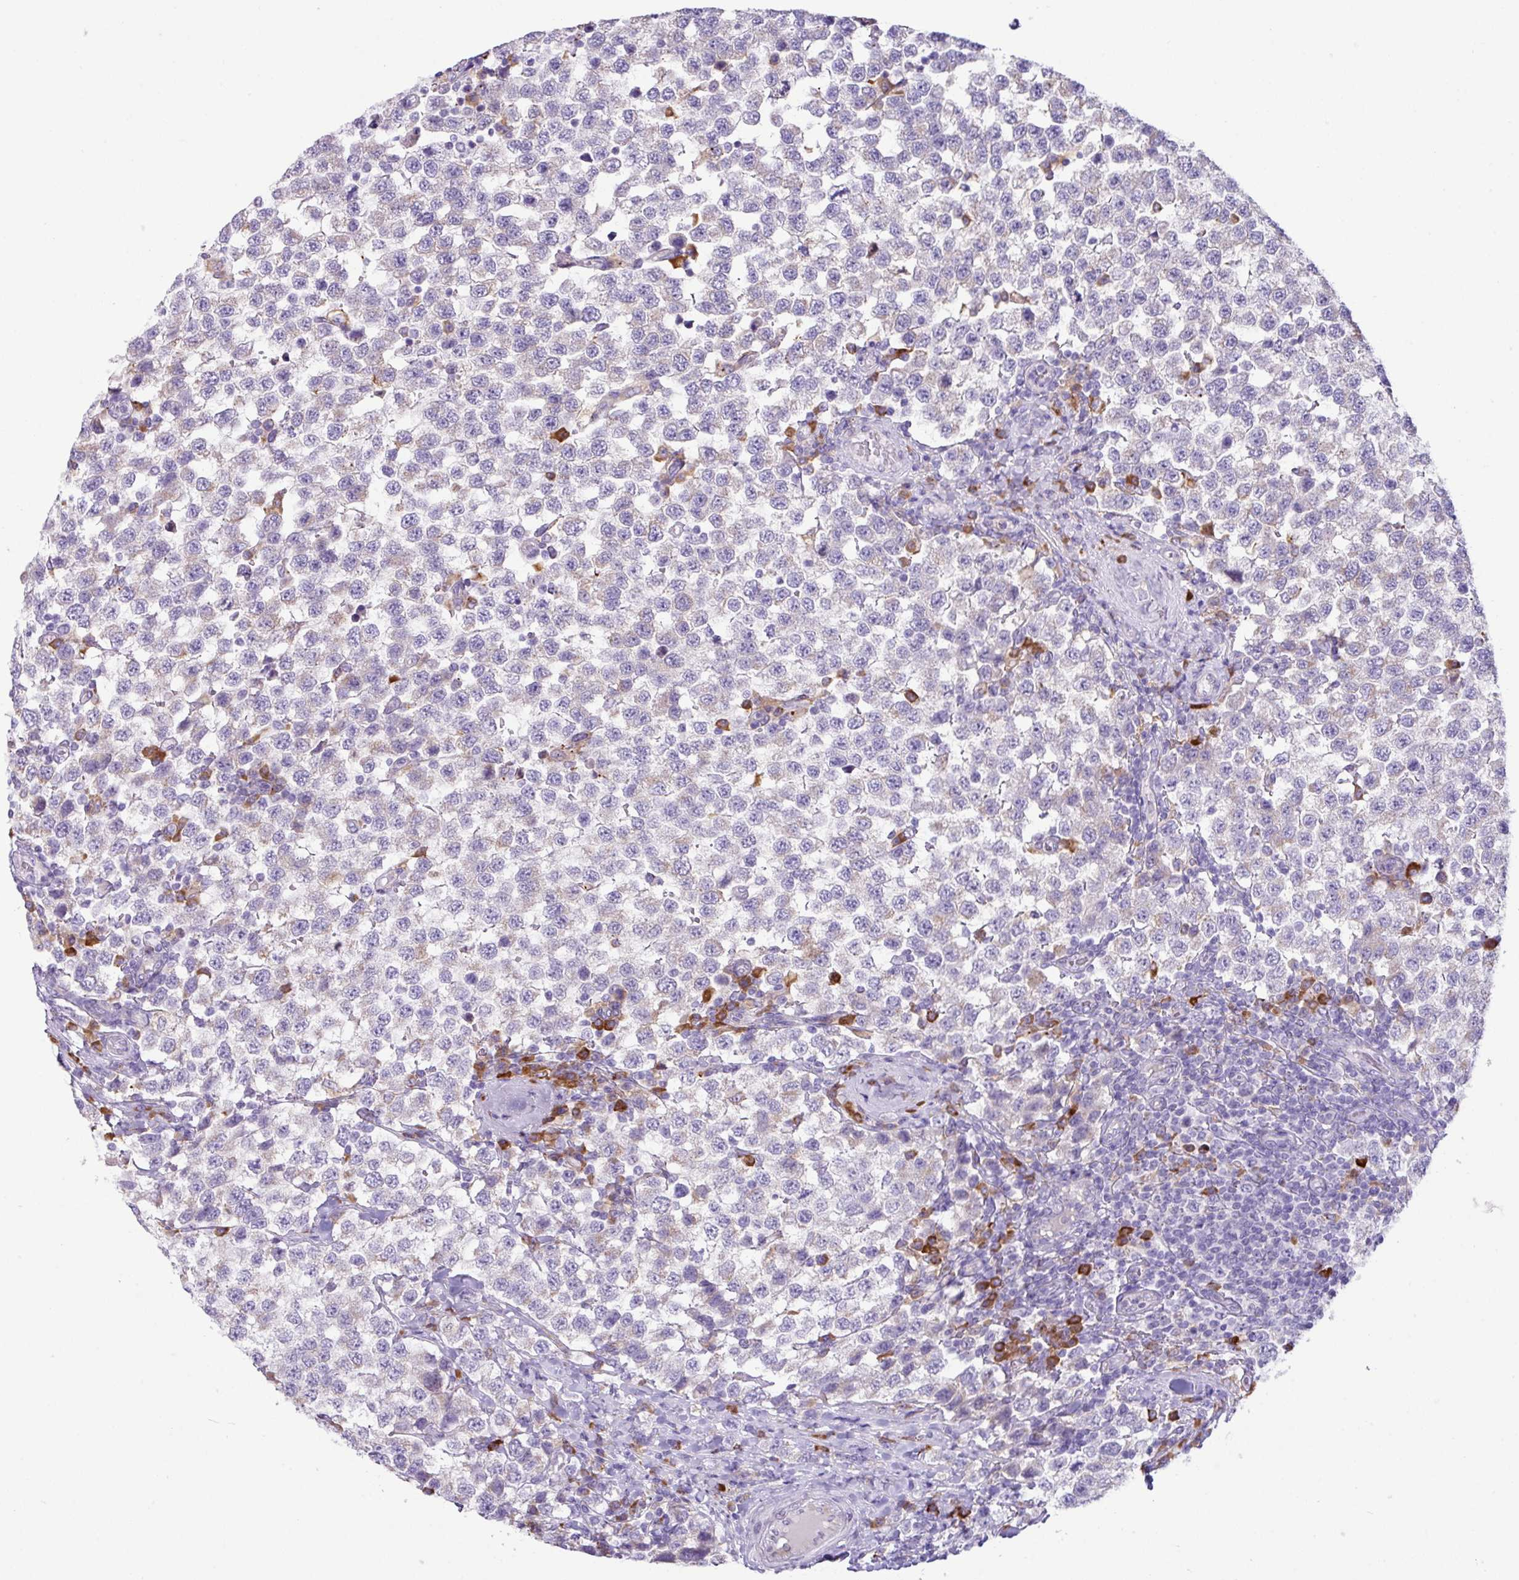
{"staining": {"intensity": "negative", "quantity": "none", "location": "none"}, "tissue": "testis cancer", "cell_type": "Tumor cells", "image_type": "cancer", "snomed": [{"axis": "morphology", "description": "Seminoma, NOS"}, {"axis": "topography", "description": "Testis"}], "caption": "Tumor cells show no significant expression in seminoma (testis).", "gene": "RGS21", "patient": {"sex": "male", "age": 34}}